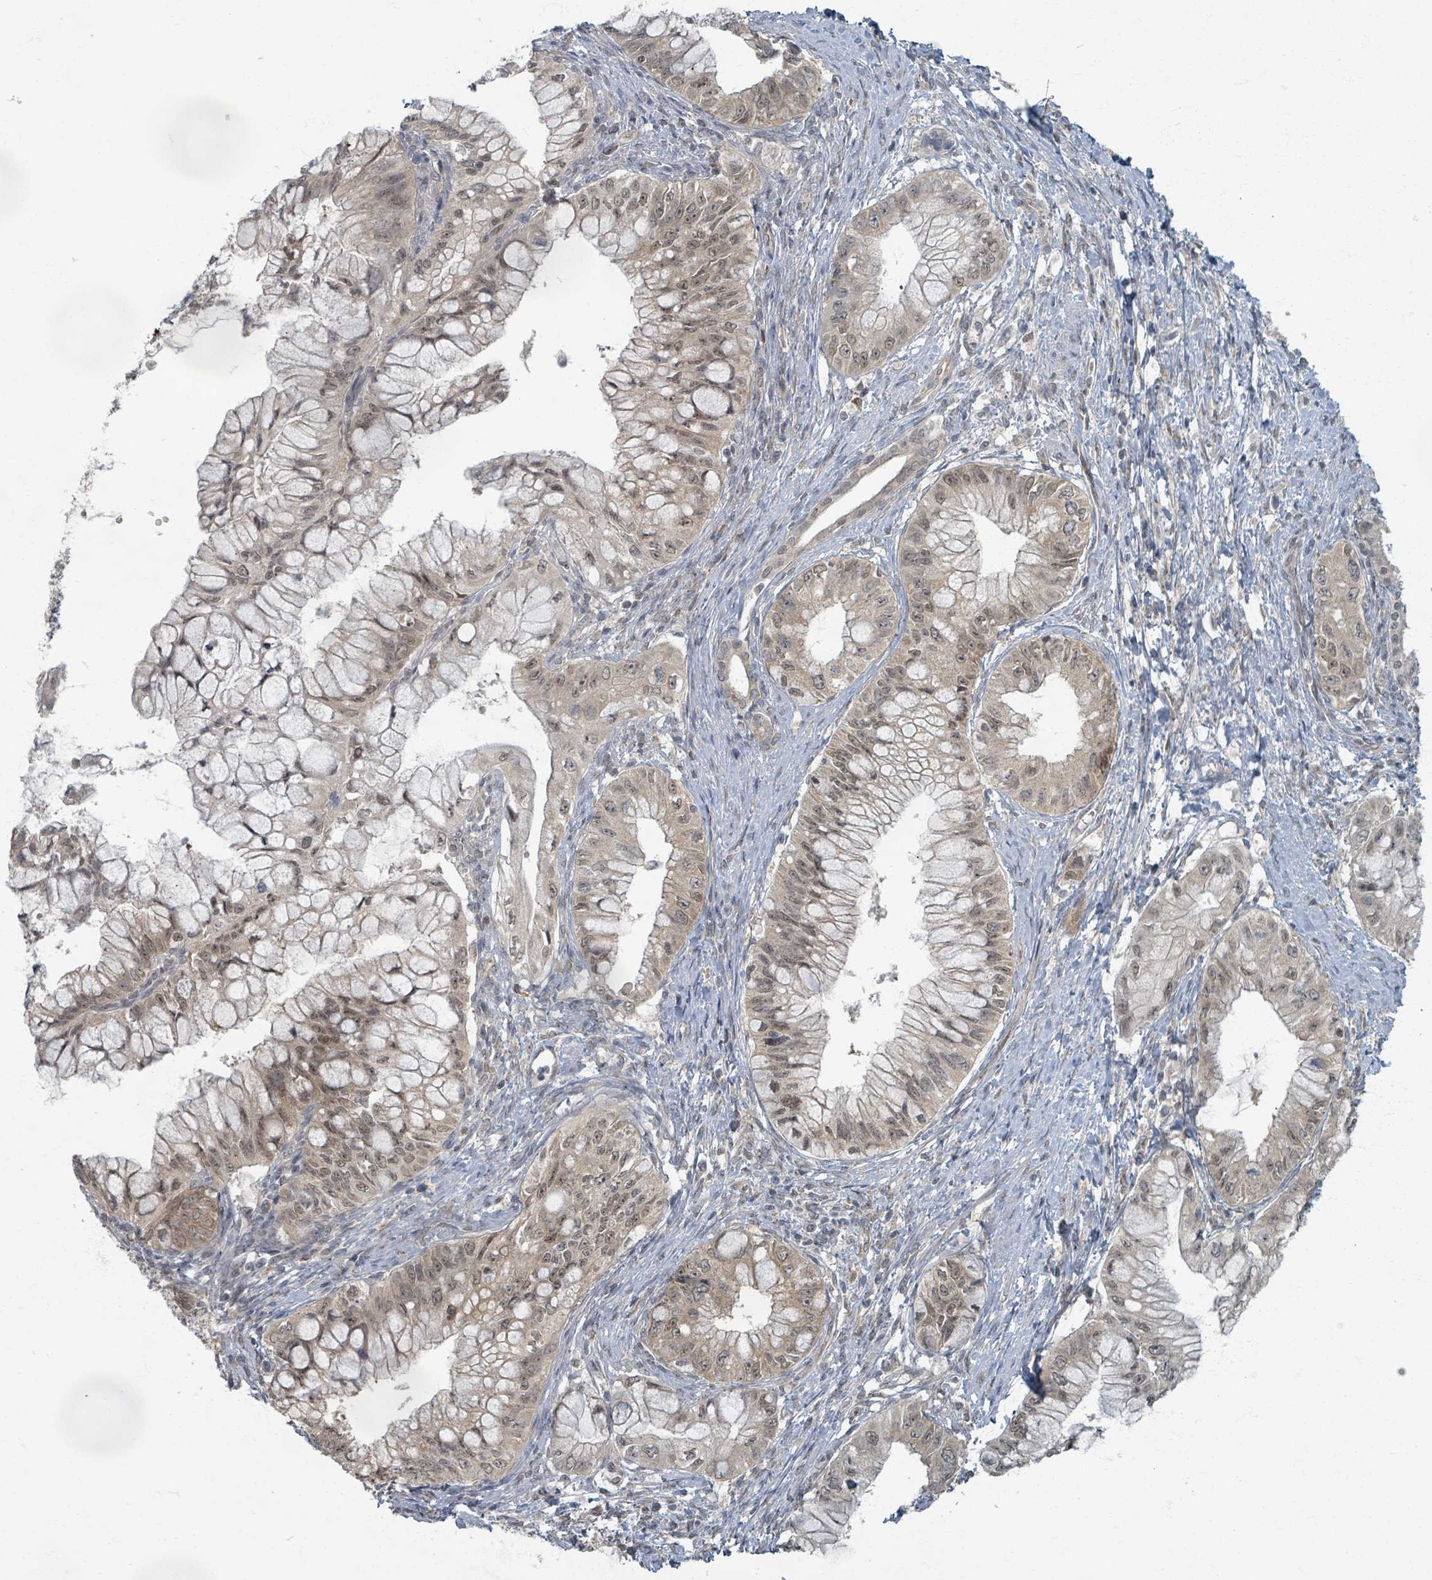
{"staining": {"intensity": "weak", "quantity": ">75%", "location": "cytoplasmic/membranous,nuclear"}, "tissue": "pancreatic cancer", "cell_type": "Tumor cells", "image_type": "cancer", "snomed": [{"axis": "morphology", "description": "Adenocarcinoma, NOS"}, {"axis": "topography", "description": "Pancreas"}], "caption": "Brown immunohistochemical staining in human pancreatic cancer (adenocarcinoma) exhibits weak cytoplasmic/membranous and nuclear staining in approximately >75% of tumor cells.", "gene": "INTS15", "patient": {"sex": "male", "age": 48}}